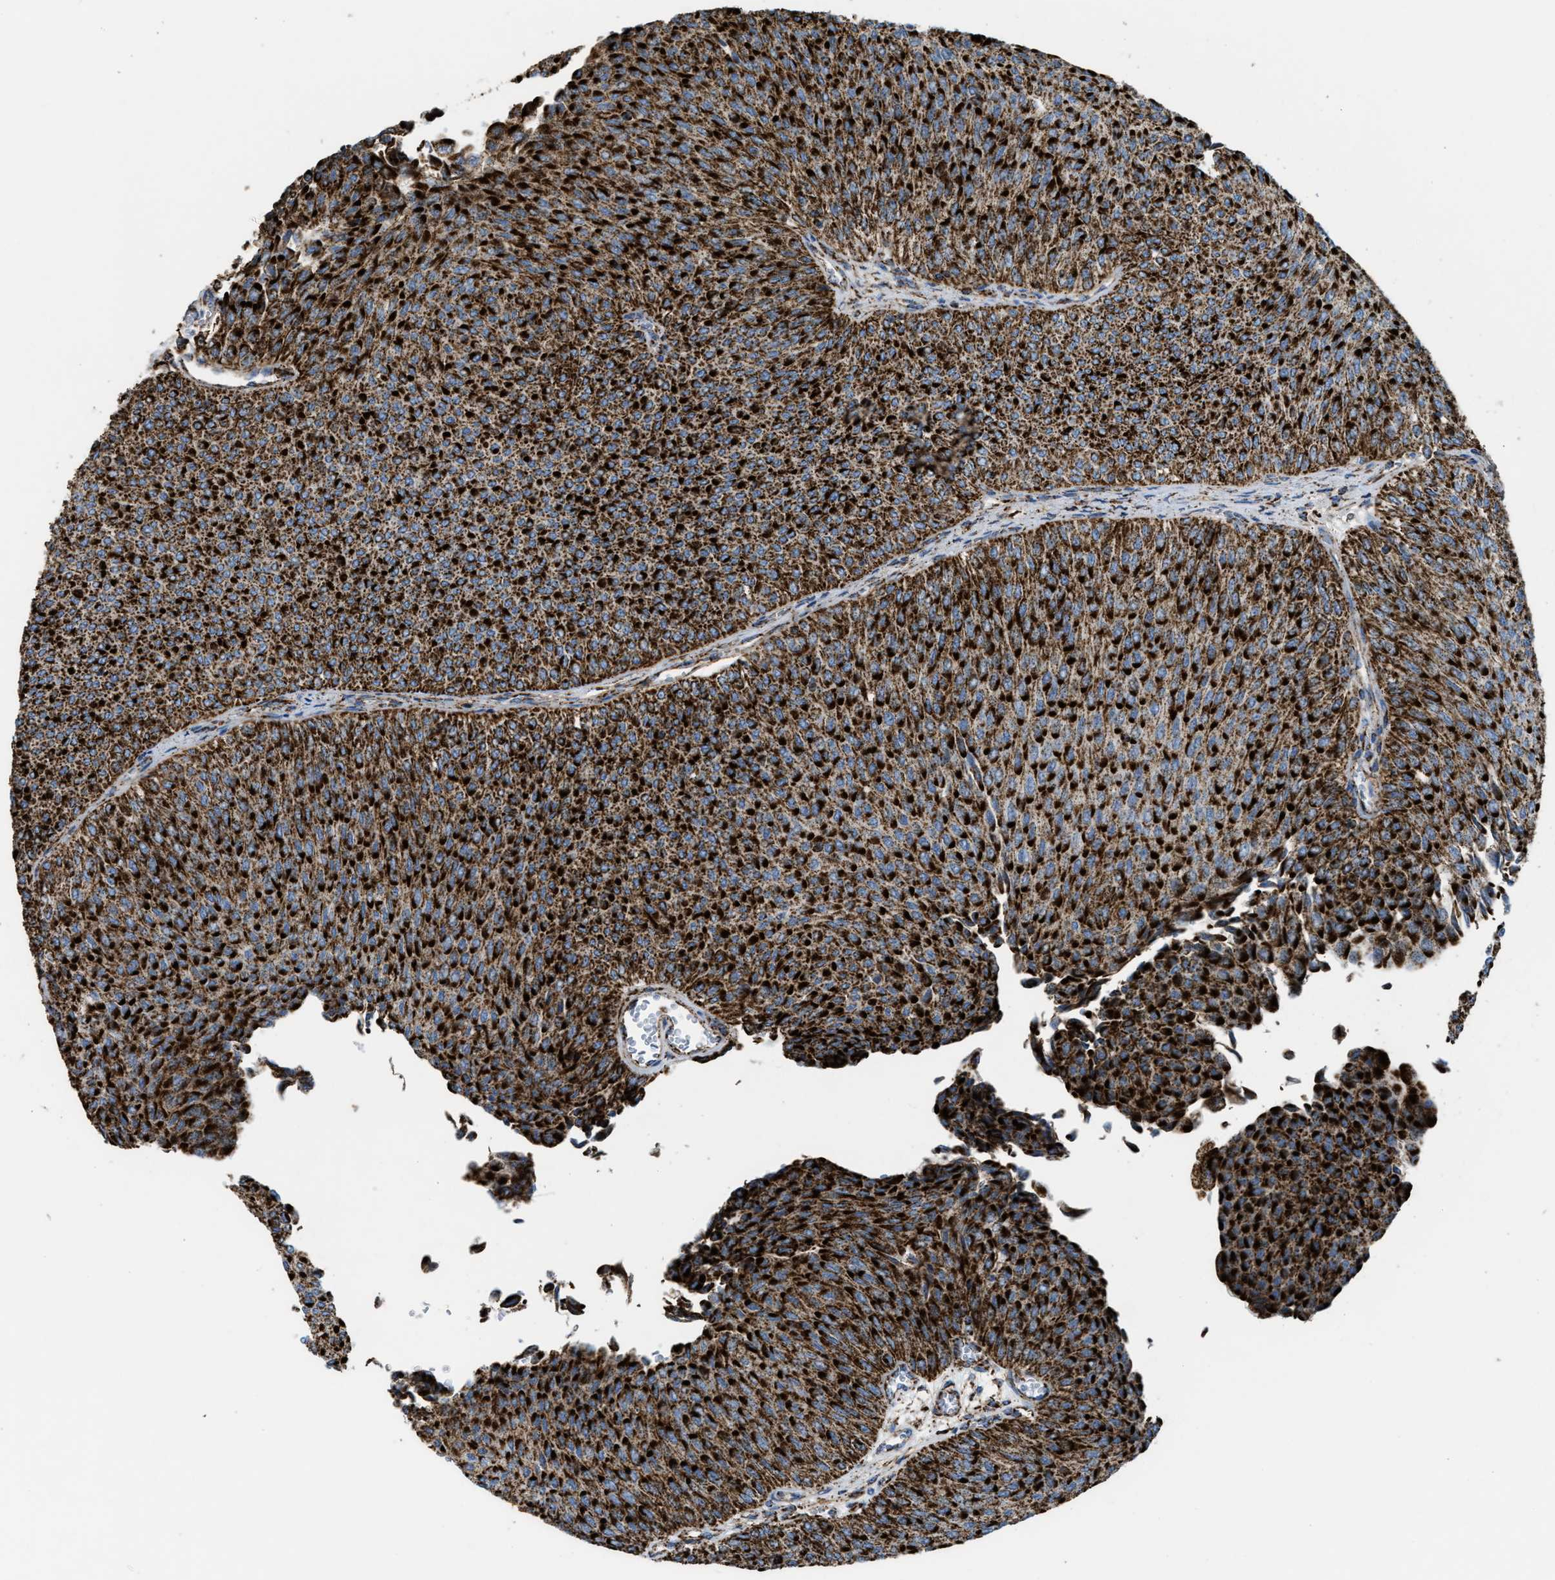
{"staining": {"intensity": "strong", "quantity": ">75%", "location": "cytoplasmic/membranous"}, "tissue": "urothelial cancer", "cell_type": "Tumor cells", "image_type": "cancer", "snomed": [{"axis": "morphology", "description": "Urothelial carcinoma, Low grade"}, {"axis": "topography", "description": "Urinary bladder"}], "caption": "A micrograph showing strong cytoplasmic/membranous staining in about >75% of tumor cells in low-grade urothelial carcinoma, as visualized by brown immunohistochemical staining.", "gene": "ECHS1", "patient": {"sex": "male", "age": 78}}